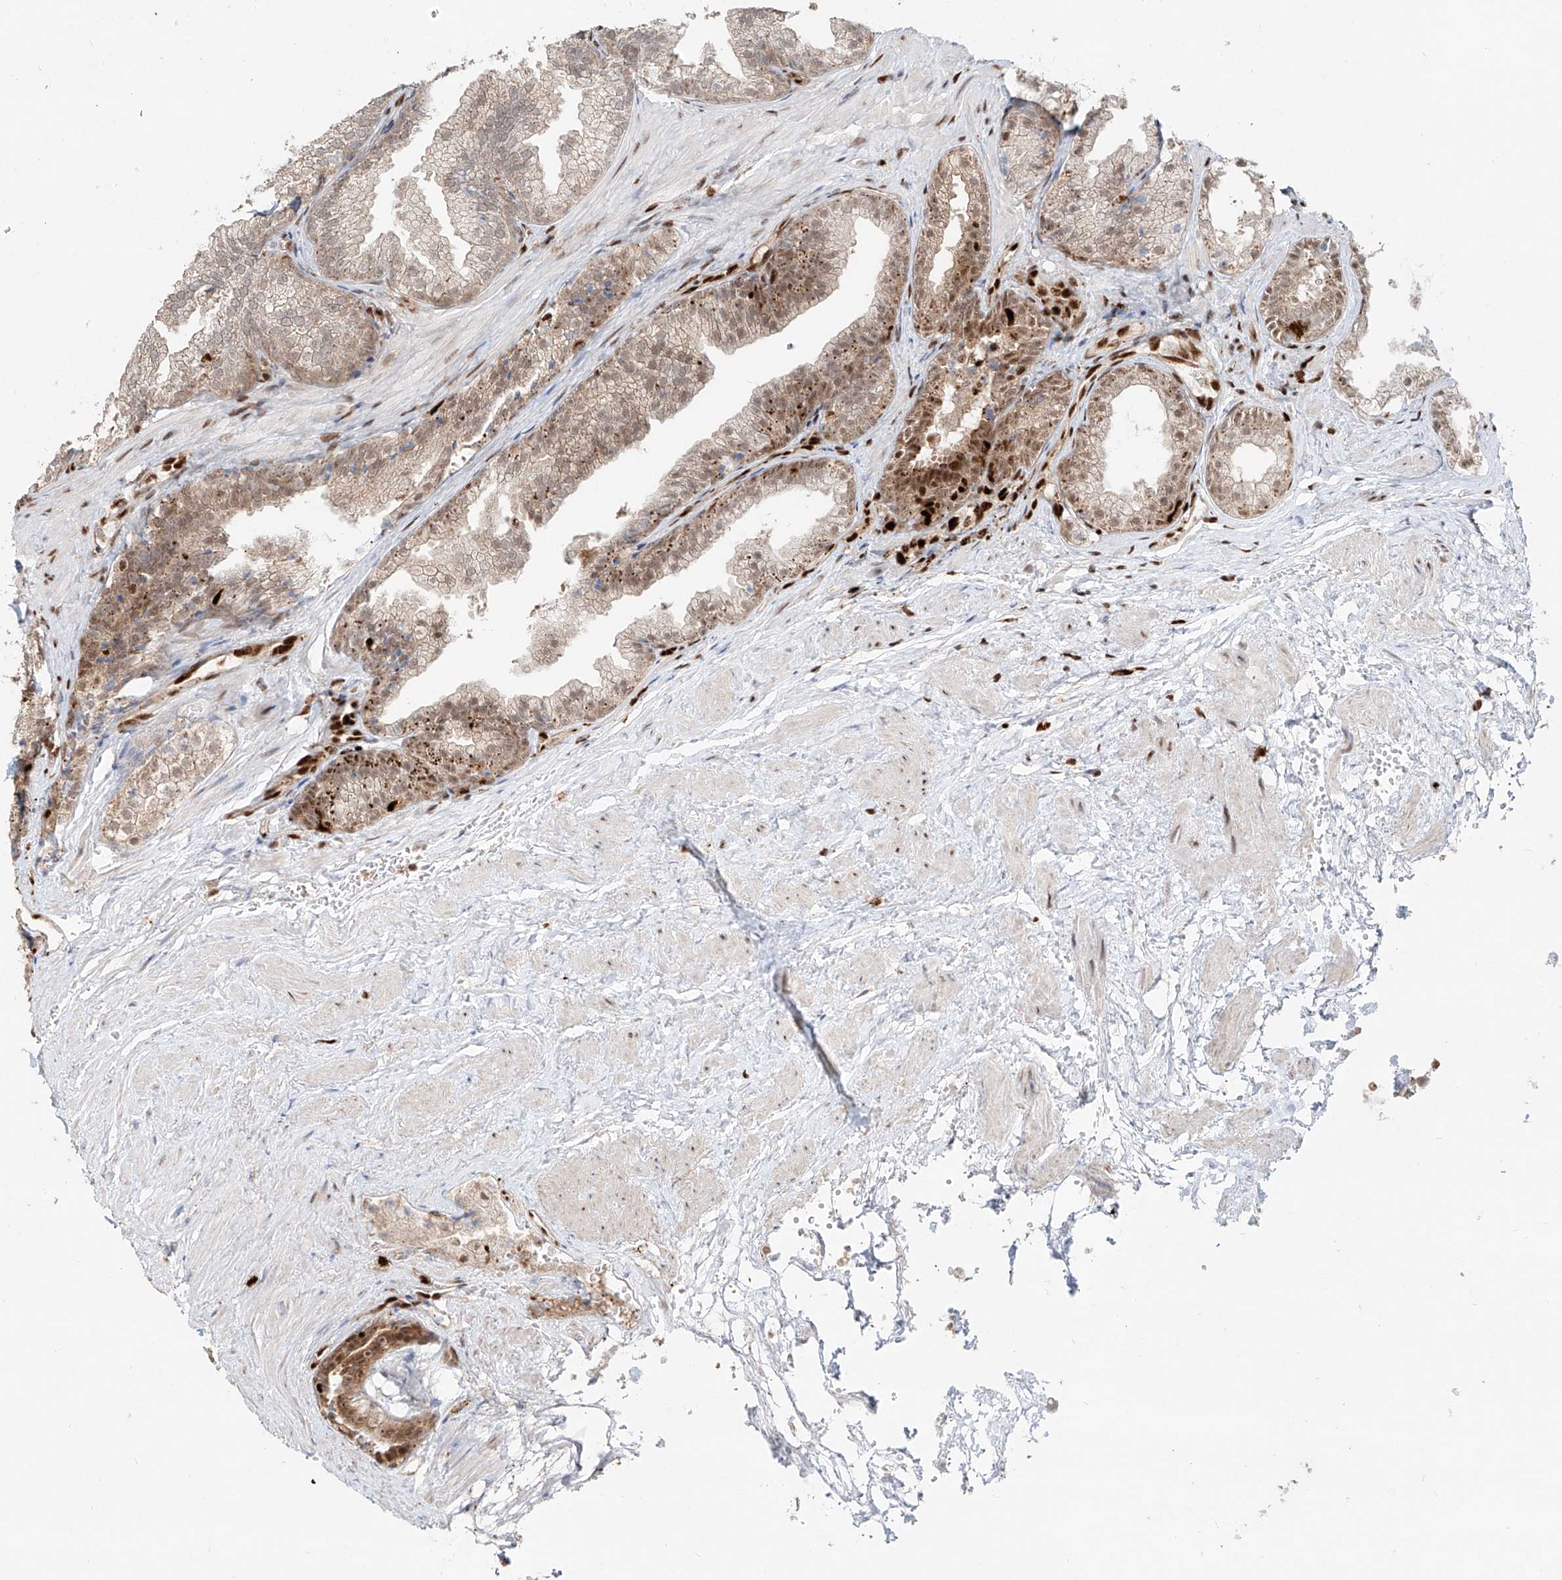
{"staining": {"intensity": "moderate", "quantity": "25%-75%", "location": "cytoplasmic/membranous,nuclear"}, "tissue": "prostate", "cell_type": "Glandular cells", "image_type": "normal", "snomed": [{"axis": "morphology", "description": "Normal tissue, NOS"}, {"axis": "topography", "description": "Prostate"}], "caption": "DAB (3,3'-diaminobenzidine) immunohistochemical staining of benign human prostate reveals moderate cytoplasmic/membranous,nuclear protein staining in approximately 25%-75% of glandular cells.", "gene": "DZIP1L", "patient": {"sex": "male", "age": 76}}